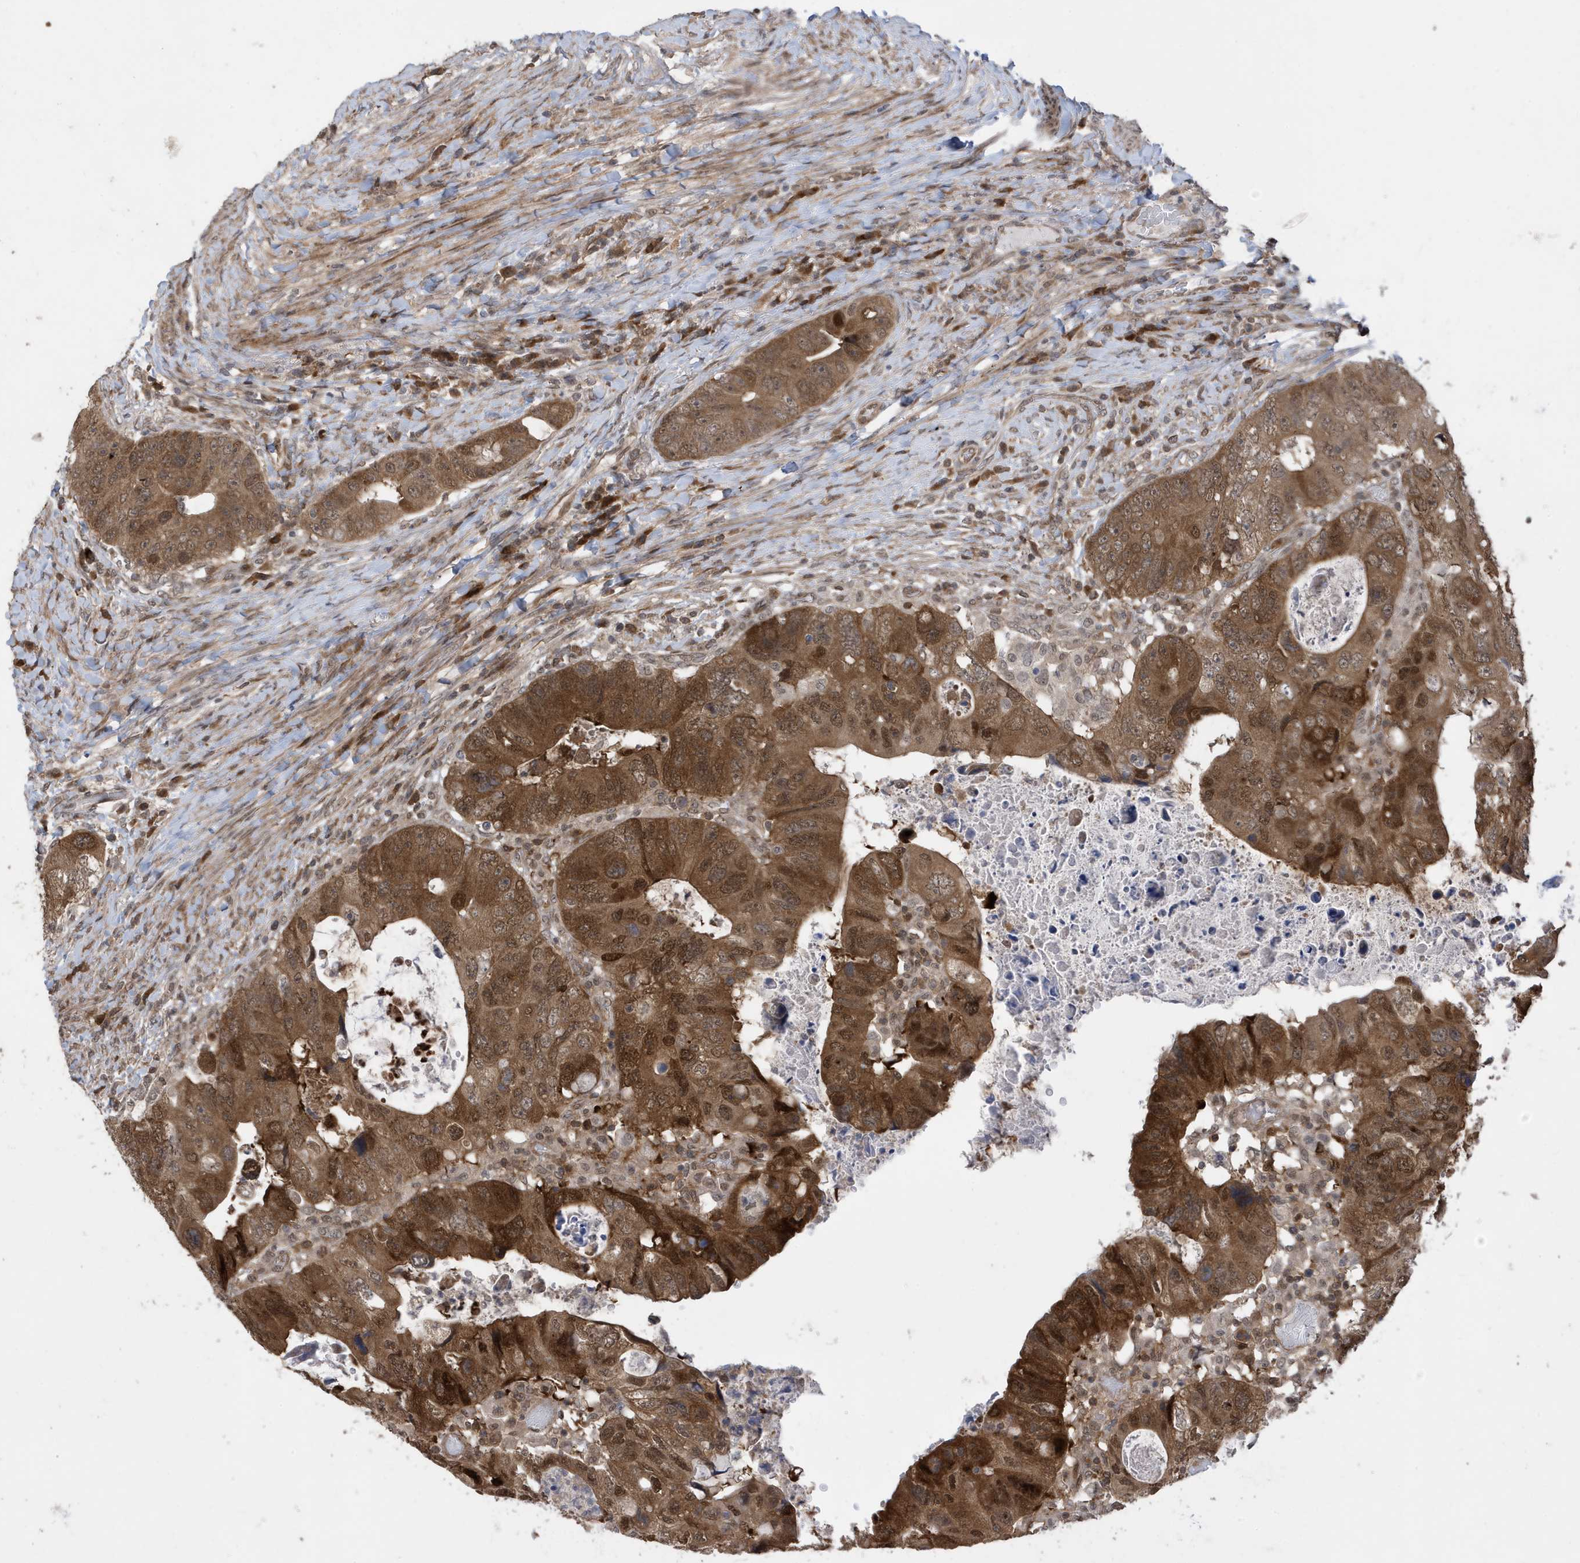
{"staining": {"intensity": "moderate", "quantity": ">75%", "location": "cytoplasmic/membranous,nuclear"}, "tissue": "colorectal cancer", "cell_type": "Tumor cells", "image_type": "cancer", "snomed": [{"axis": "morphology", "description": "Adenocarcinoma, NOS"}, {"axis": "topography", "description": "Rectum"}], "caption": "Colorectal adenocarcinoma tissue shows moderate cytoplasmic/membranous and nuclear expression in approximately >75% of tumor cells, visualized by immunohistochemistry.", "gene": "UBQLN1", "patient": {"sex": "male", "age": 59}}